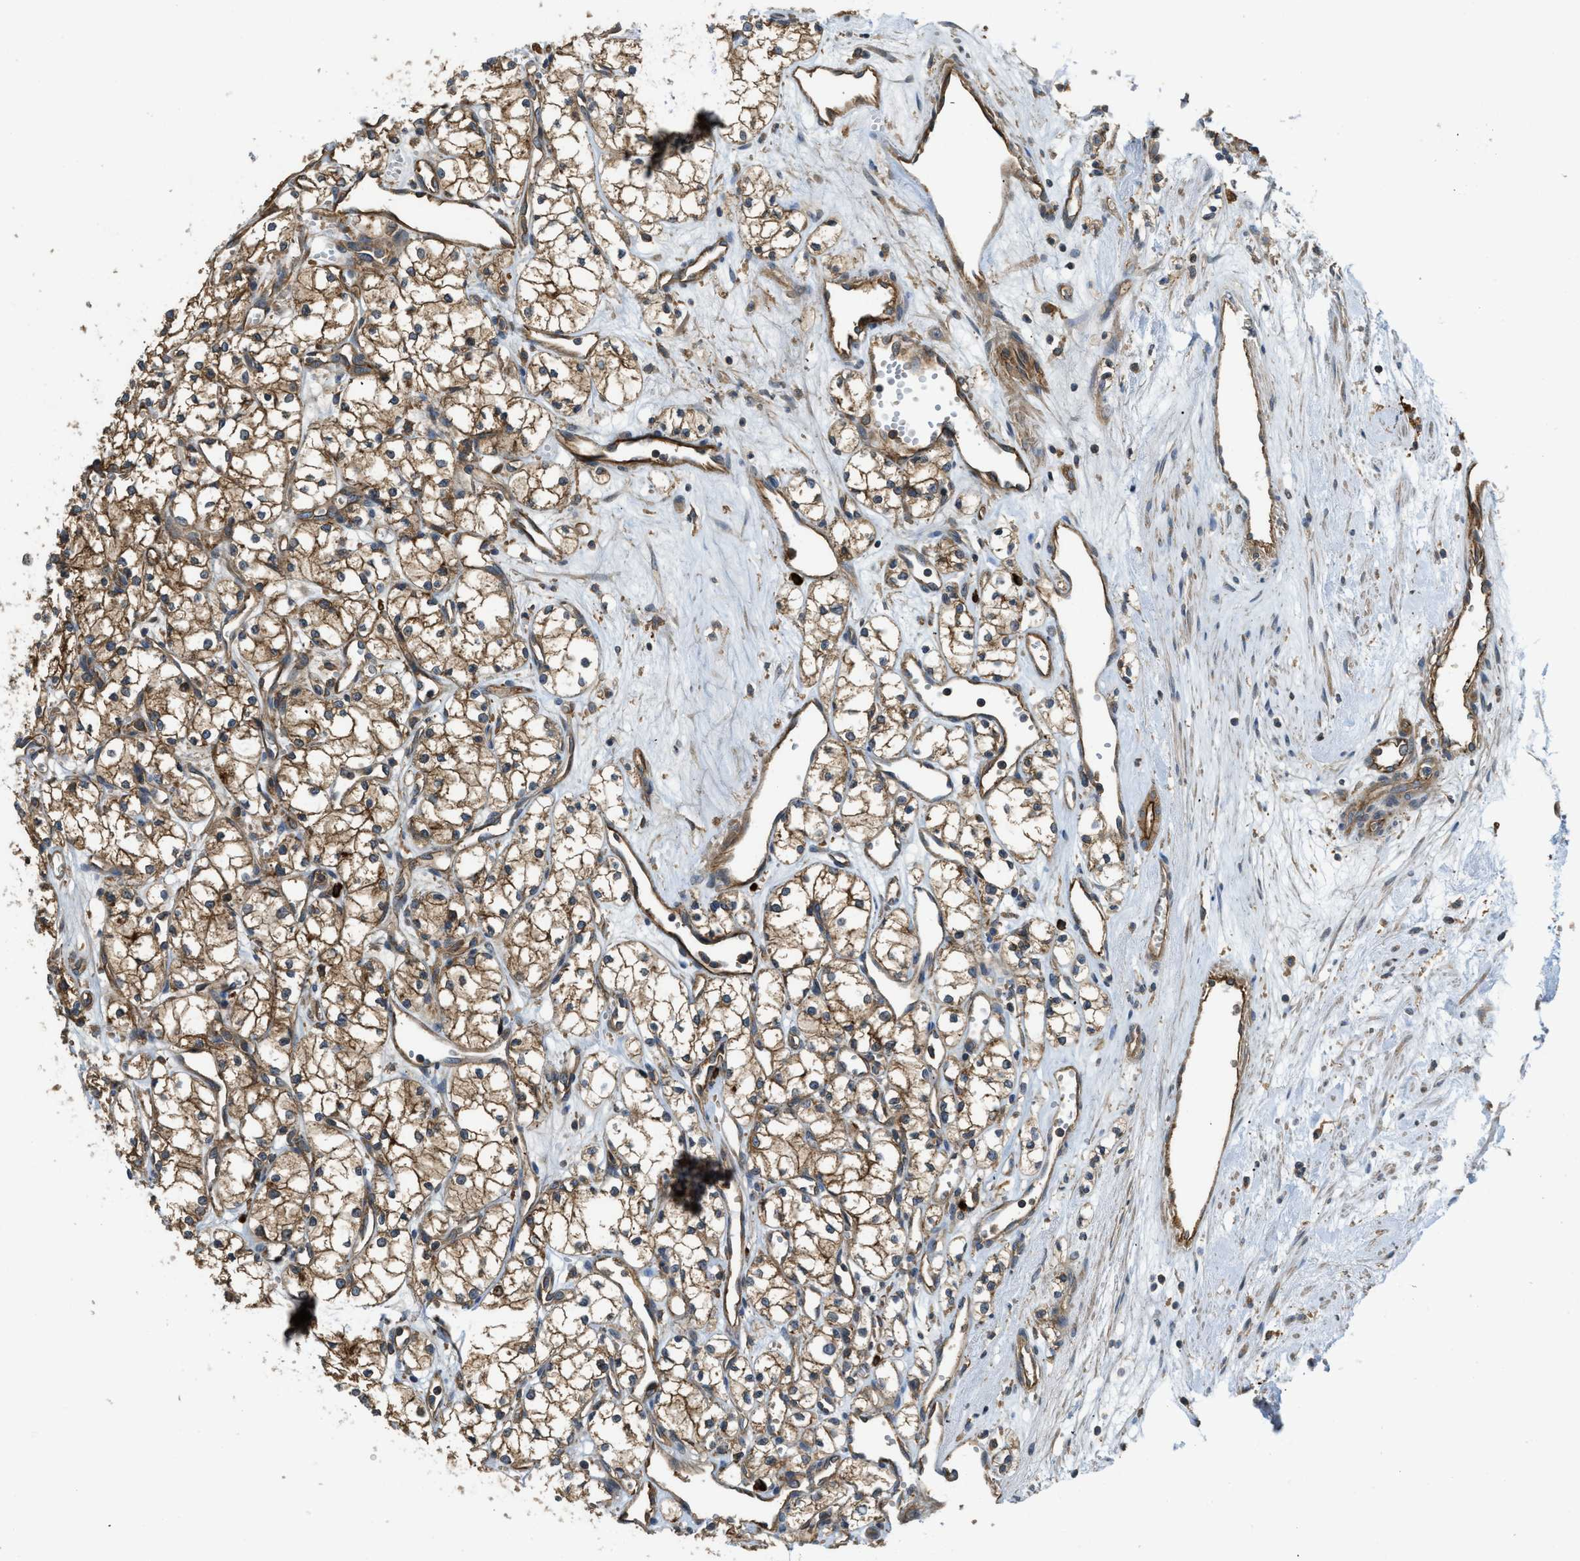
{"staining": {"intensity": "moderate", "quantity": ">75%", "location": "cytoplasmic/membranous"}, "tissue": "renal cancer", "cell_type": "Tumor cells", "image_type": "cancer", "snomed": [{"axis": "morphology", "description": "Adenocarcinoma, NOS"}, {"axis": "topography", "description": "Kidney"}], "caption": "A high-resolution image shows immunohistochemistry staining of renal adenocarcinoma, which displays moderate cytoplasmic/membranous expression in approximately >75% of tumor cells. Nuclei are stained in blue.", "gene": "BAG4", "patient": {"sex": "male", "age": 59}}